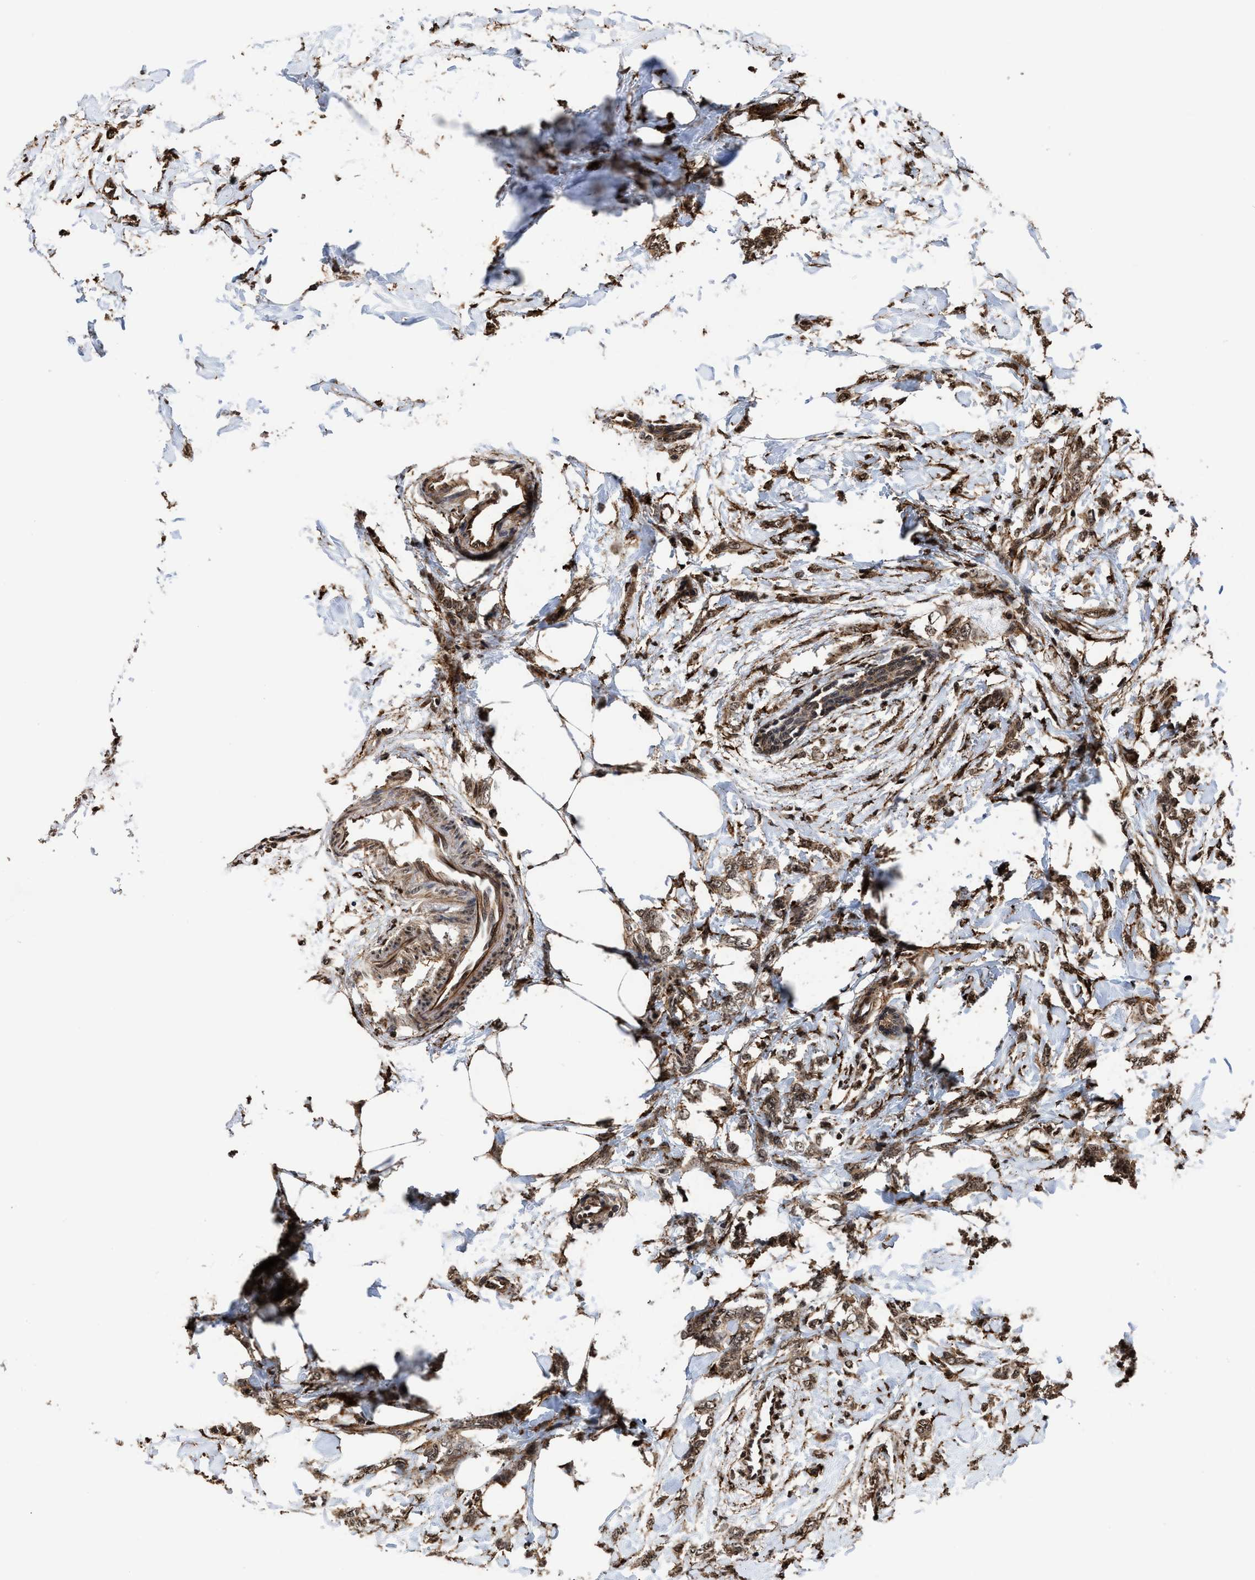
{"staining": {"intensity": "moderate", "quantity": ">75%", "location": "cytoplasmic/membranous,nuclear"}, "tissue": "breast cancer", "cell_type": "Tumor cells", "image_type": "cancer", "snomed": [{"axis": "morphology", "description": "Lobular carcinoma, in situ"}, {"axis": "morphology", "description": "Lobular carcinoma"}, {"axis": "topography", "description": "Breast"}], "caption": "Breast lobular carcinoma stained with DAB (3,3'-diaminobenzidine) immunohistochemistry (IHC) exhibits medium levels of moderate cytoplasmic/membranous and nuclear expression in approximately >75% of tumor cells.", "gene": "SEPTIN2", "patient": {"sex": "female", "age": 41}}